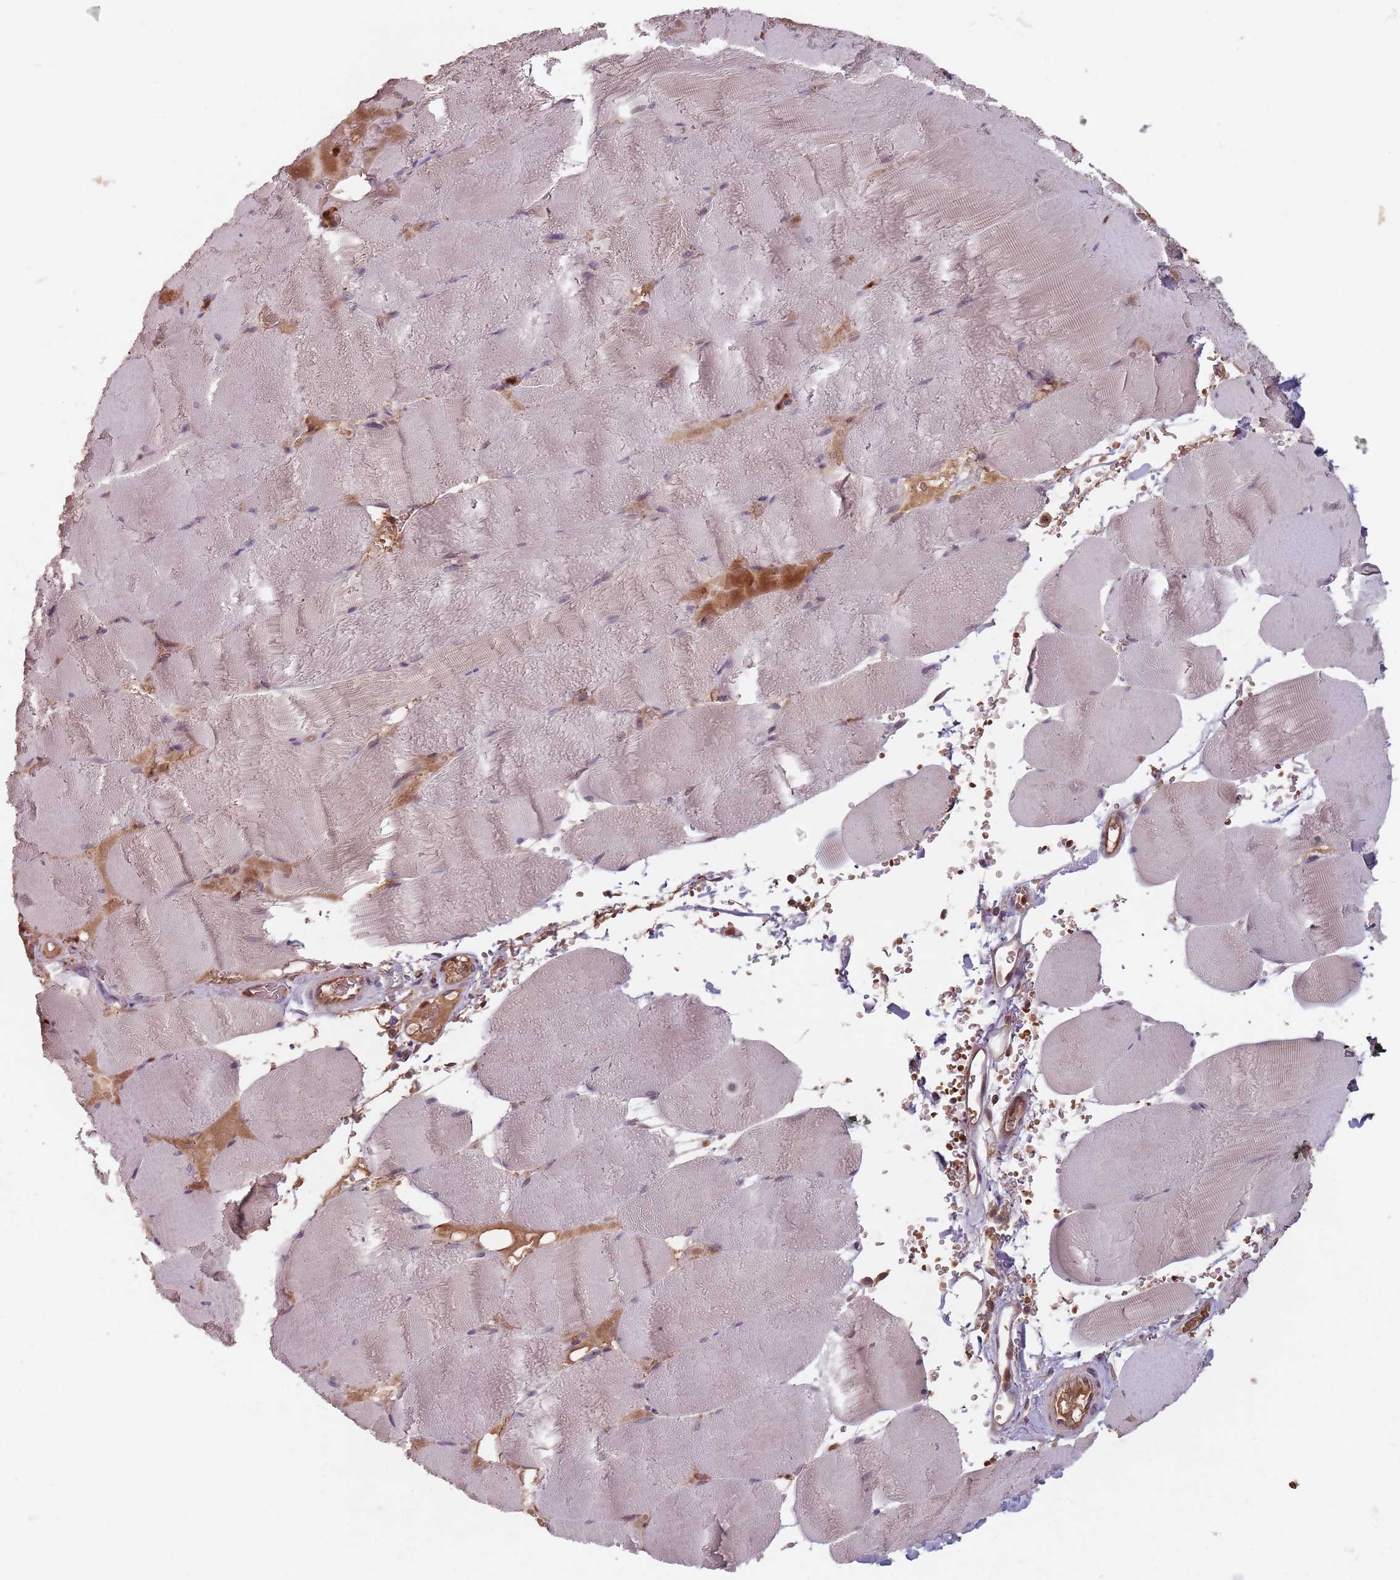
{"staining": {"intensity": "negative", "quantity": "none", "location": "none"}, "tissue": "skeletal muscle", "cell_type": "Myocytes", "image_type": "normal", "snomed": [{"axis": "morphology", "description": "Normal tissue, NOS"}, {"axis": "topography", "description": "Skeletal muscle"}, {"axis": "topography", "description": "Head-Neck"}], "caption": "The immunohistochemistry photomicrograph has no significant positivity in myocytes of skeletal muscle.", "gene": "GPR180", "patient": {"sex": "male", "age": 66}}